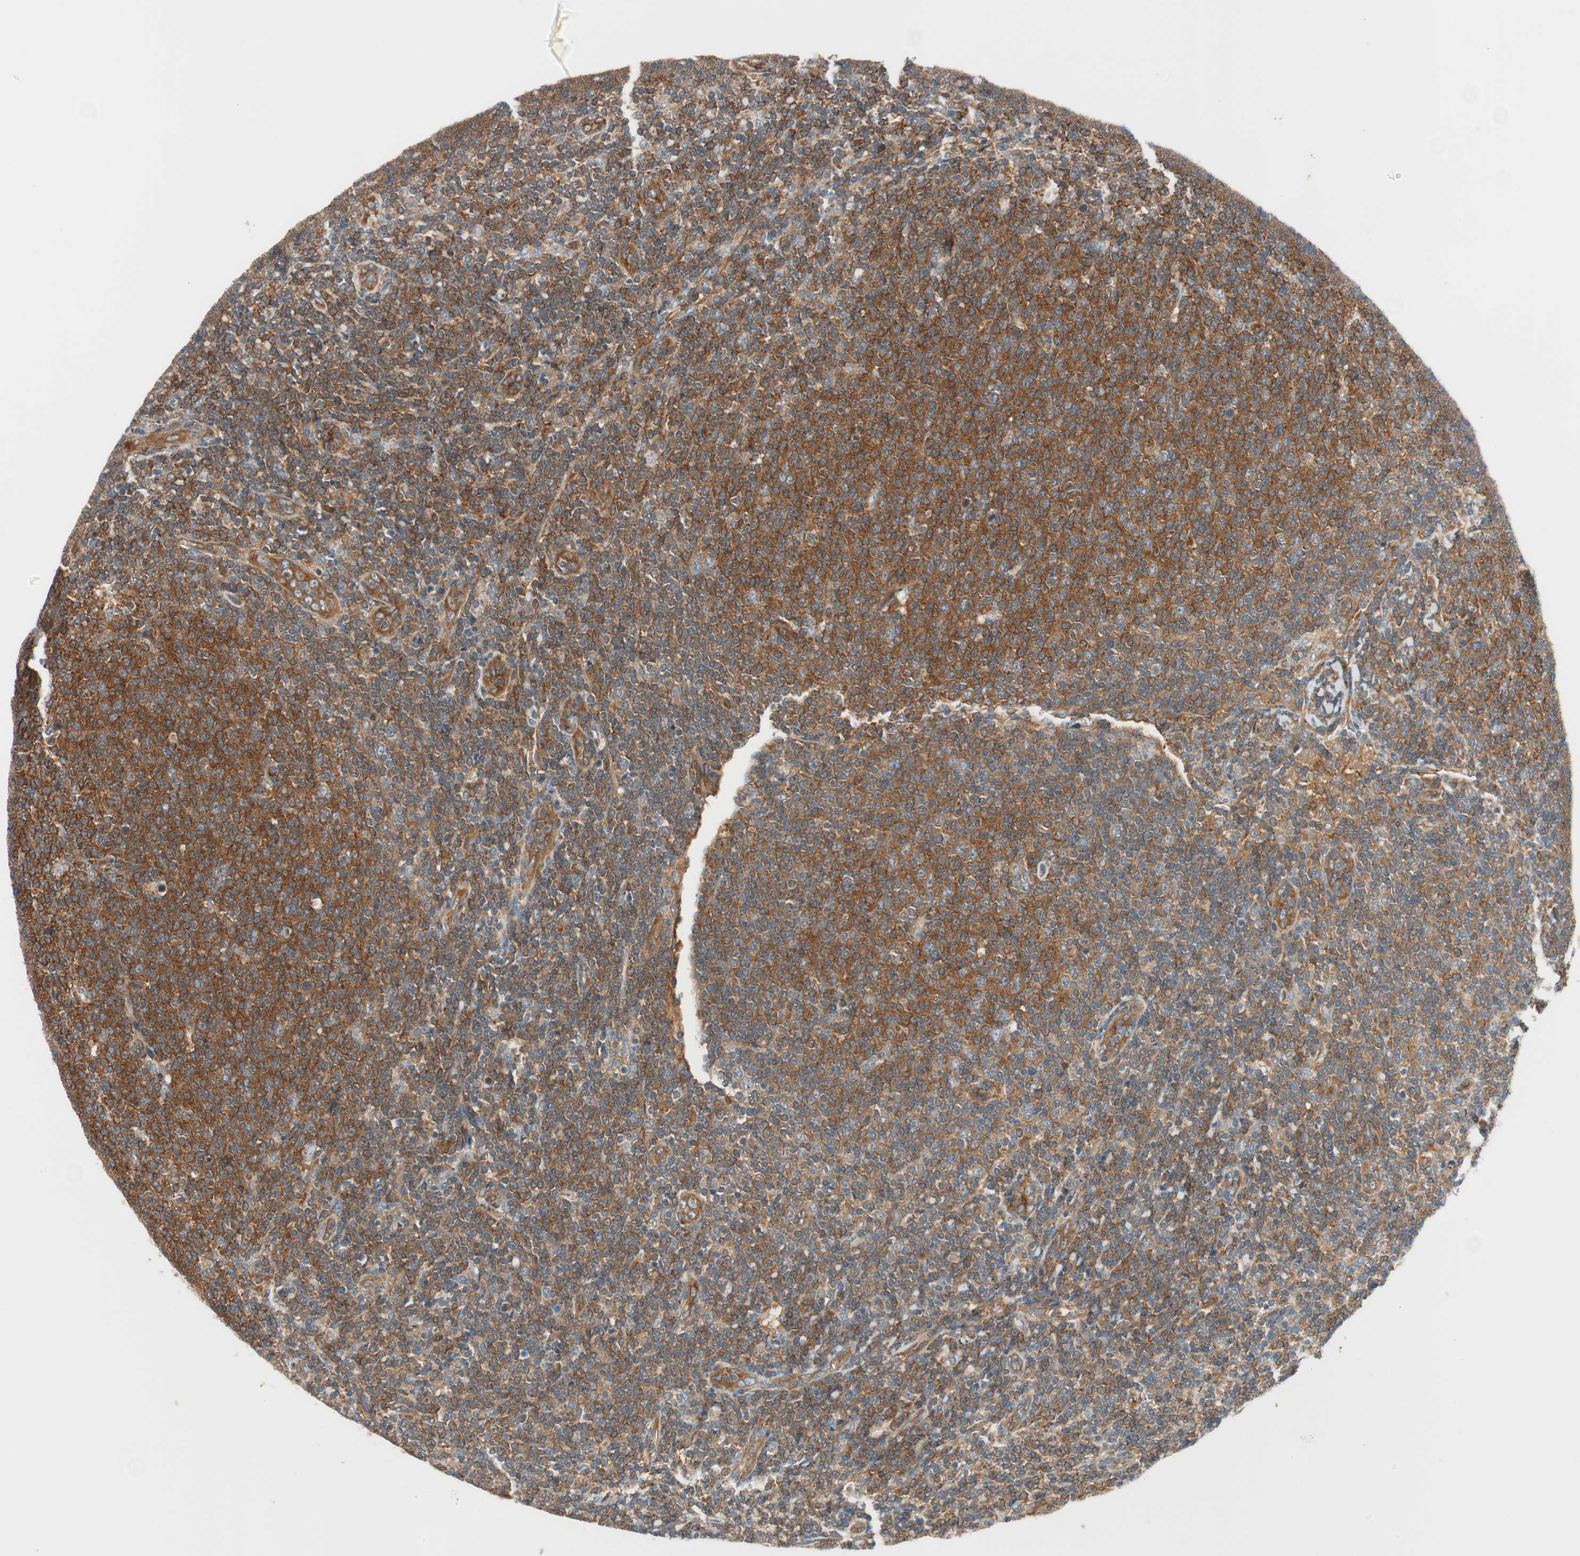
{"staining": {"intensity": "strong", "quantity": ">75%", "location": "cytoplasmic/membranous"}, "tissue": "lymphoma", "cell_type": "Tumor cells", "image_type": "cancer", "snomed": [{"axis": "morphology", "description": "Malignant lymphoma, non-Hodgkin's type, Low grade"}, {"axis": "topography", "description": "Lymph node"}], "caption": "Strong cytoplasmic/membranous positivity for a protein is appreciated in about >75% of tumor cells of low-grade malignant lymphoma, non-Hodgkin's type using immunohistochemistry (IHC).", "gene": "WASL", "patient": {"sex": "male", "age": 66}}